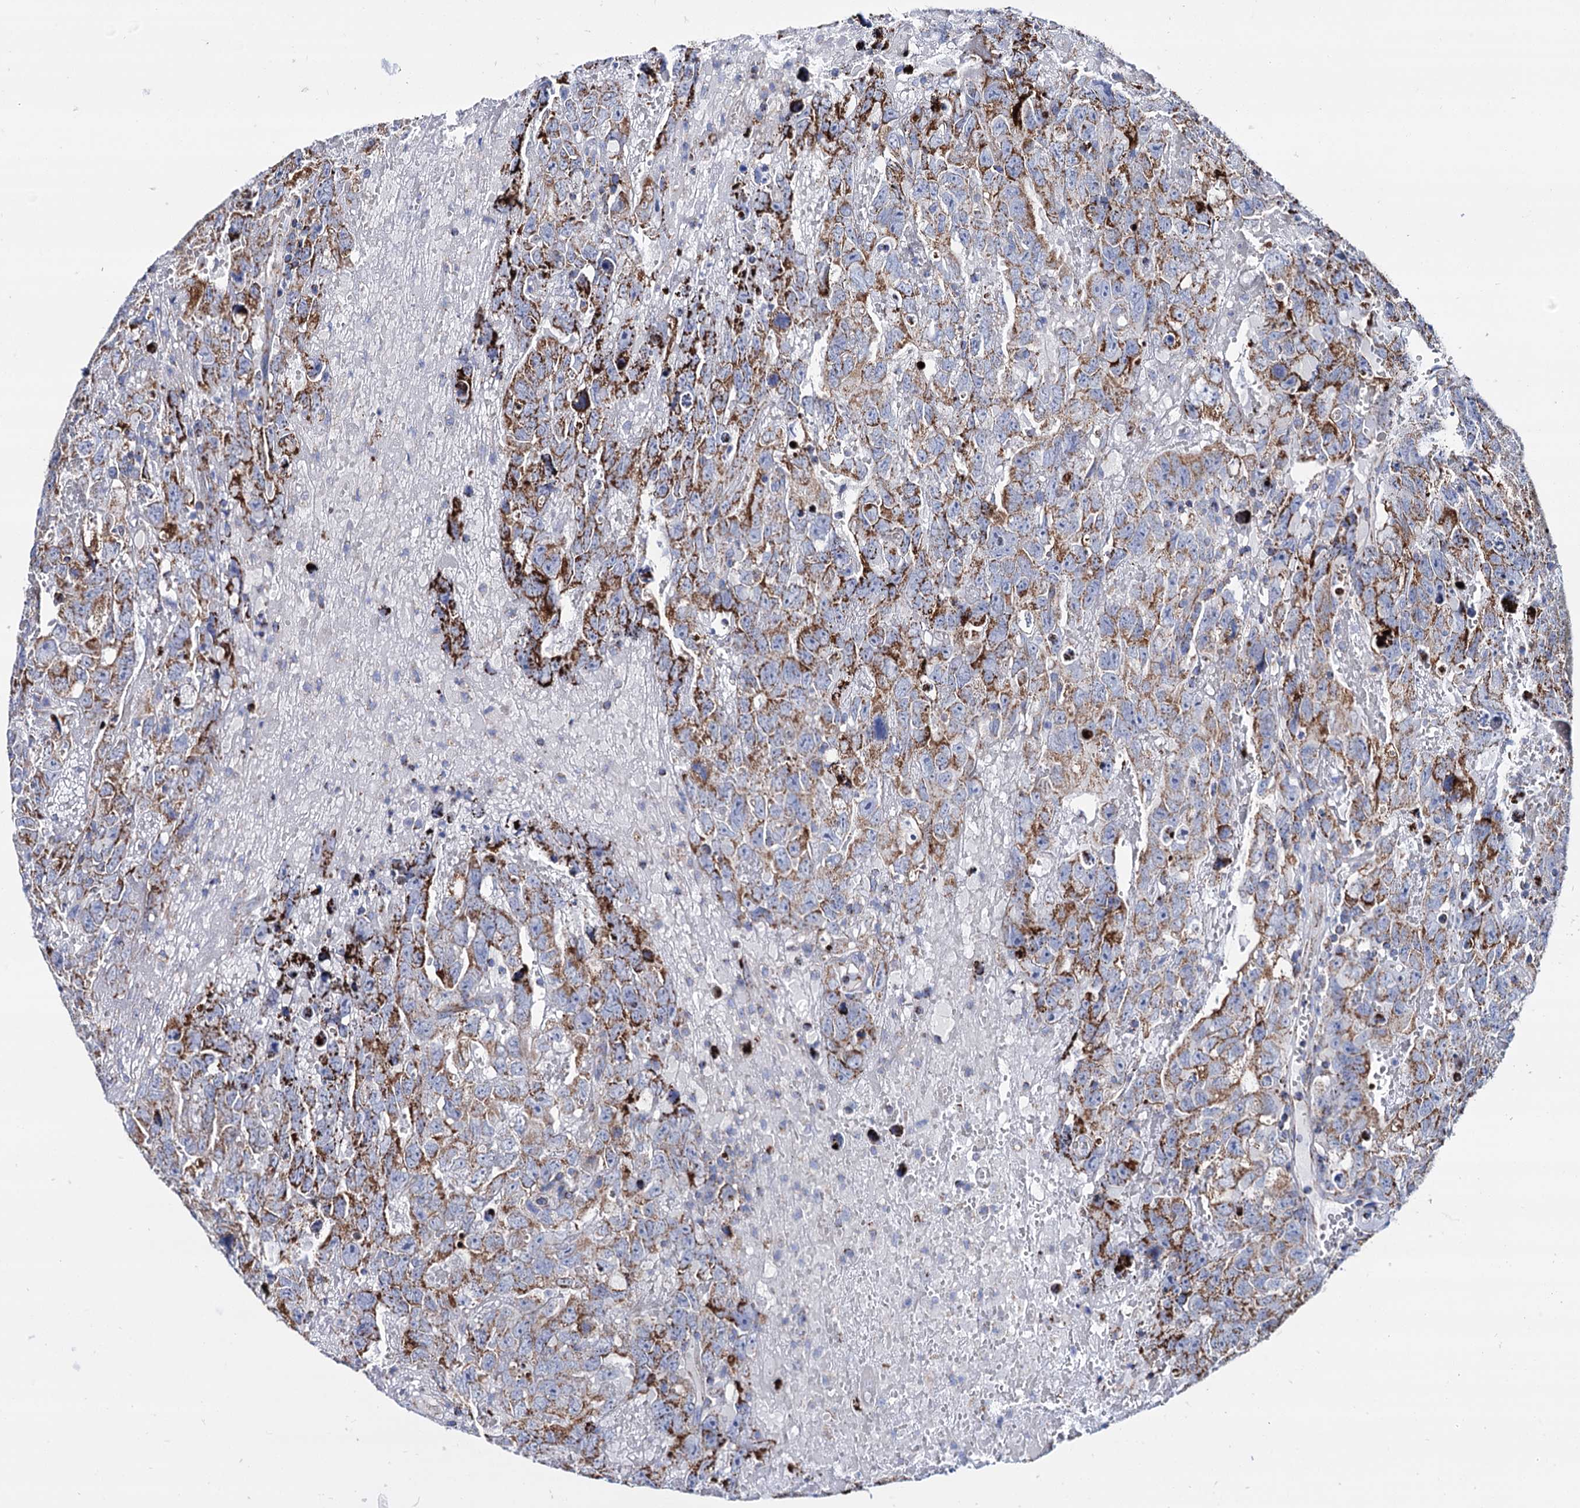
{"staining": {"intensity": "moderate", "quantity": ">75%", "location": "cytoplasmic/membranous"}, "tissue": "testis cancer", "cell_type": "Tumor cells", "image_type": "cancer", "snomed": [{"axis": "morphology", "description": "Carcinoma, Embryonal, NOS"}, {"axis": "topography", "description": "Testis"}], "caption": "There is medium levels of moderate cytoplasmic/membranous positivity in tumor cells of testis embryonal carcinoma, as demonstrated by immunohistochemical staining (brown color).", "gene": "UBASH3B", "patient": {"sex": "male", "age": 45}}